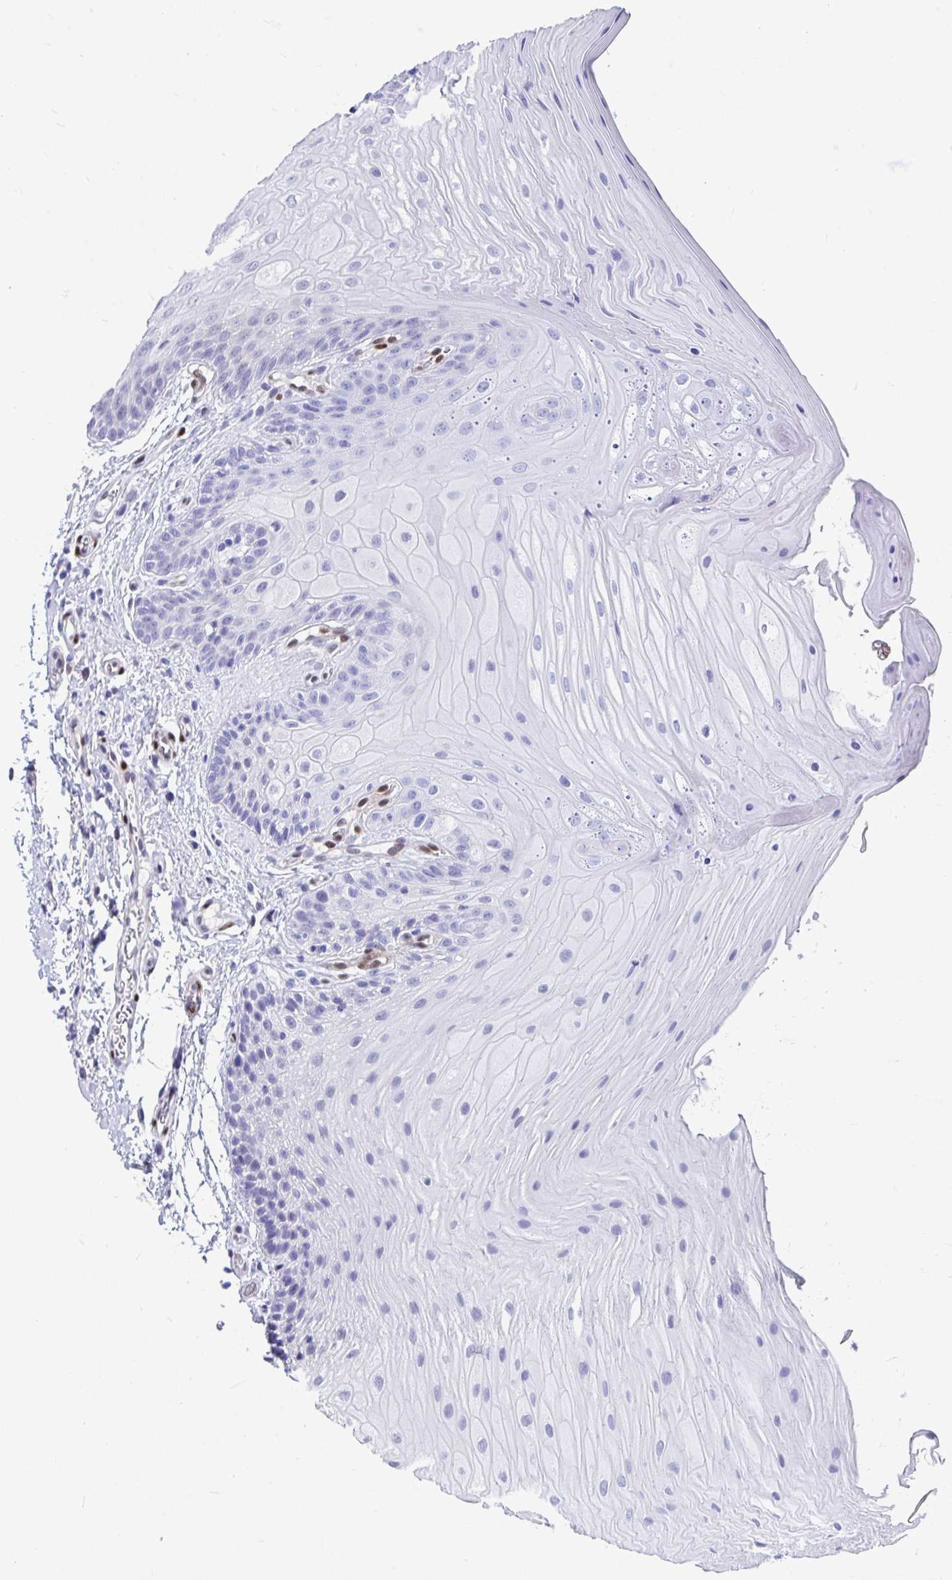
{"staining": {"intensity": "negative", "quantity": "none", "location": "none"}, "tissue": "oral mucosa", "cell_type": "Squamous epithelial cells", "image_type": "normal", "snomed": [{"axis": "morphology", "description": "Normal tissue, NOS"}, {"axis": "topography", "description": "Oral tissue"}, {"axis": "topography", "description": "Tounge, NOS"}, {"axis": "topography", "description": "Head-Neck"}], "caption": "A high-resolution photomicrograph shows immunohistochemistry (IHC) staining of benign oral mucosa, which exhibits no significant expression in squamous epithelial cells.", "gene": "RBPMS", "patient": {"sex": "female", "age": 84}}